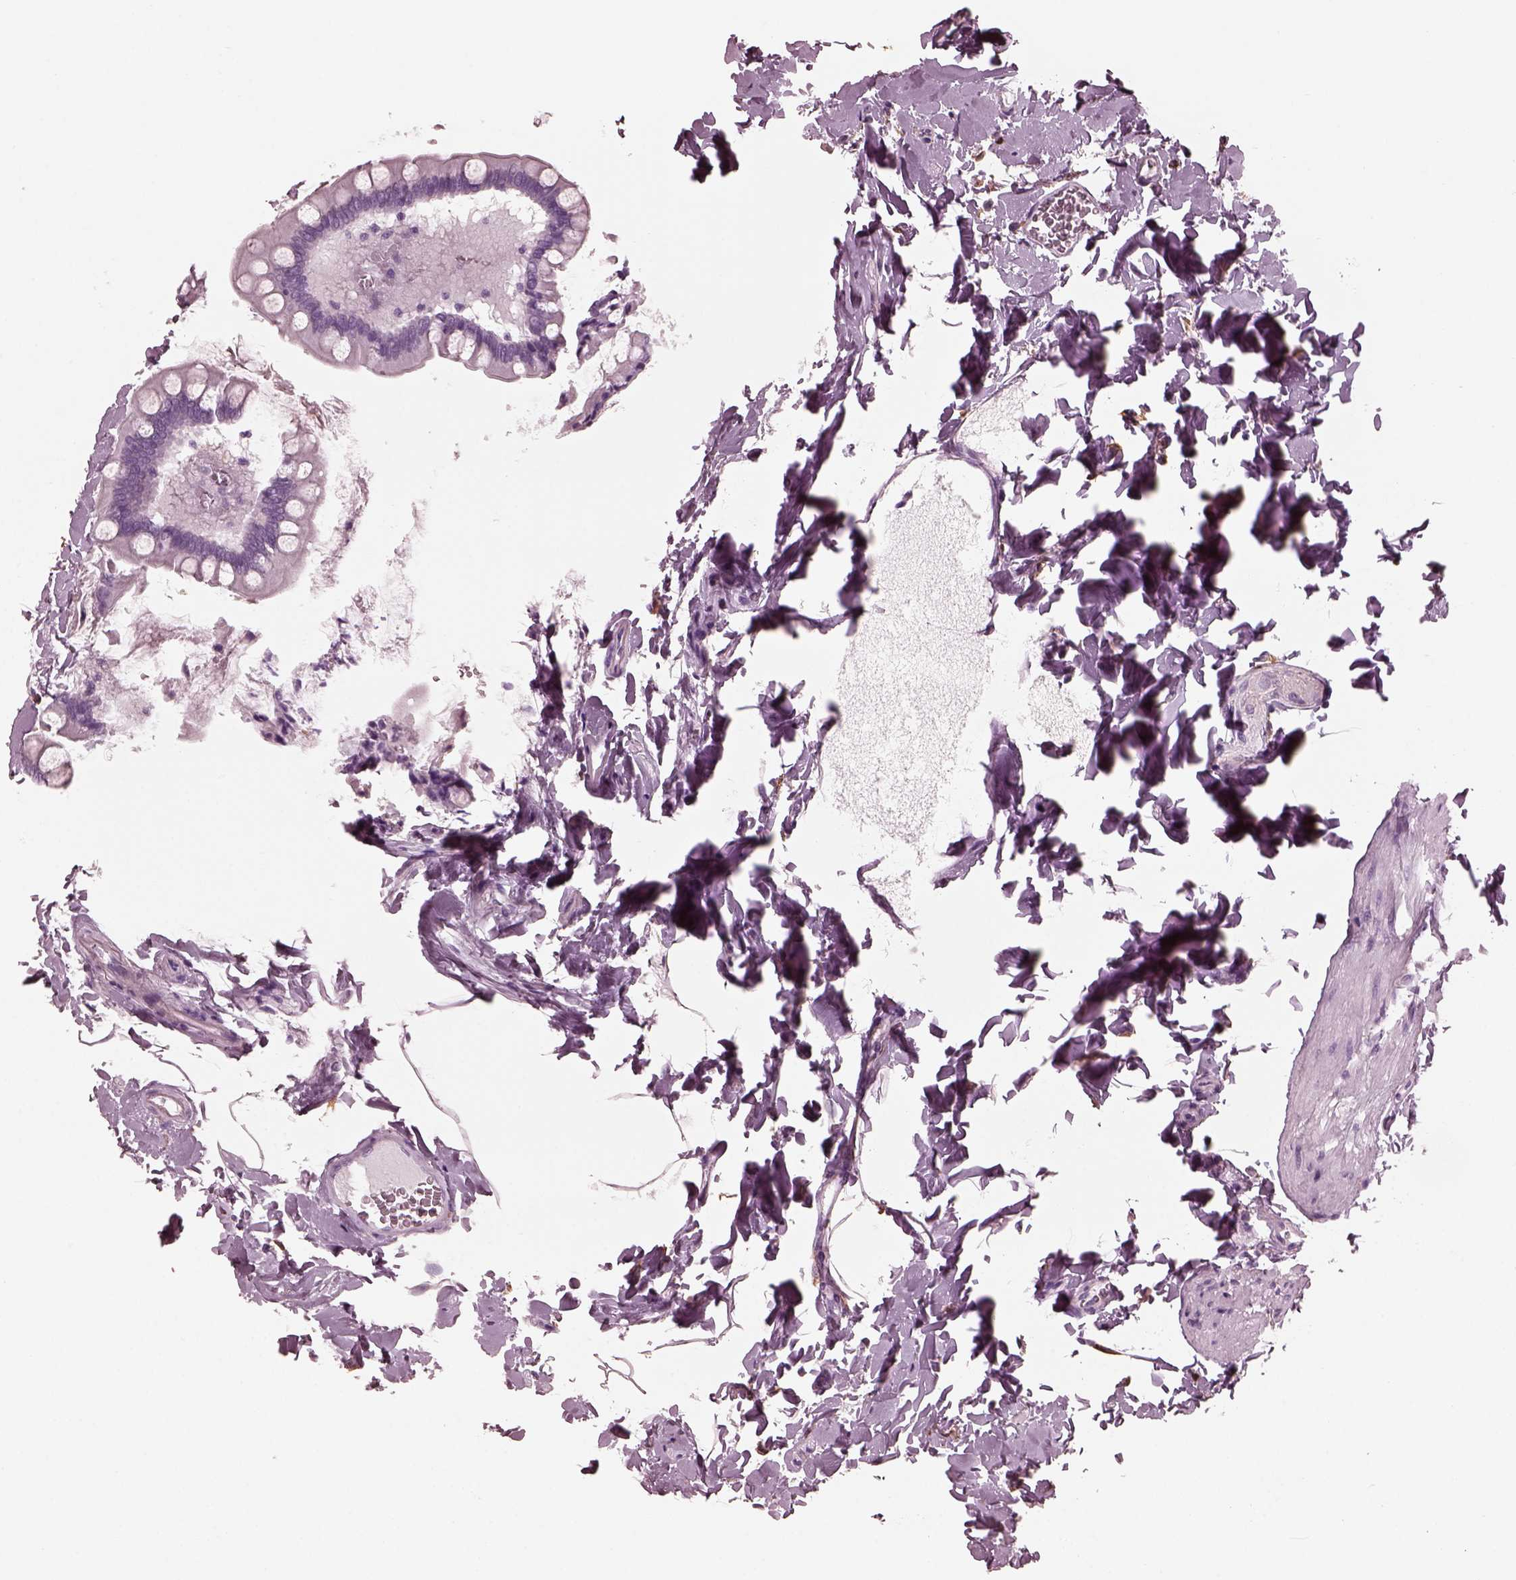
{"staining": {"intensity": "negative", "quantity": "none", "location": "none"}, "tissue": "small intestine", "cell_type": "Glandular cells", "image_type": "normal", "snomed": [{"axis": "morphology", "description": "Normal tissue, NOS"}, {"axis": "topography", "description": "Small intestine"}], "caption": "Glandular cells are negative for protein expression in normal human small intestine. (DAB immunohistochemistry with hematoxylin counter stain).", "gene": "CGA", "patient": {"sex": "female", "age": 56}}